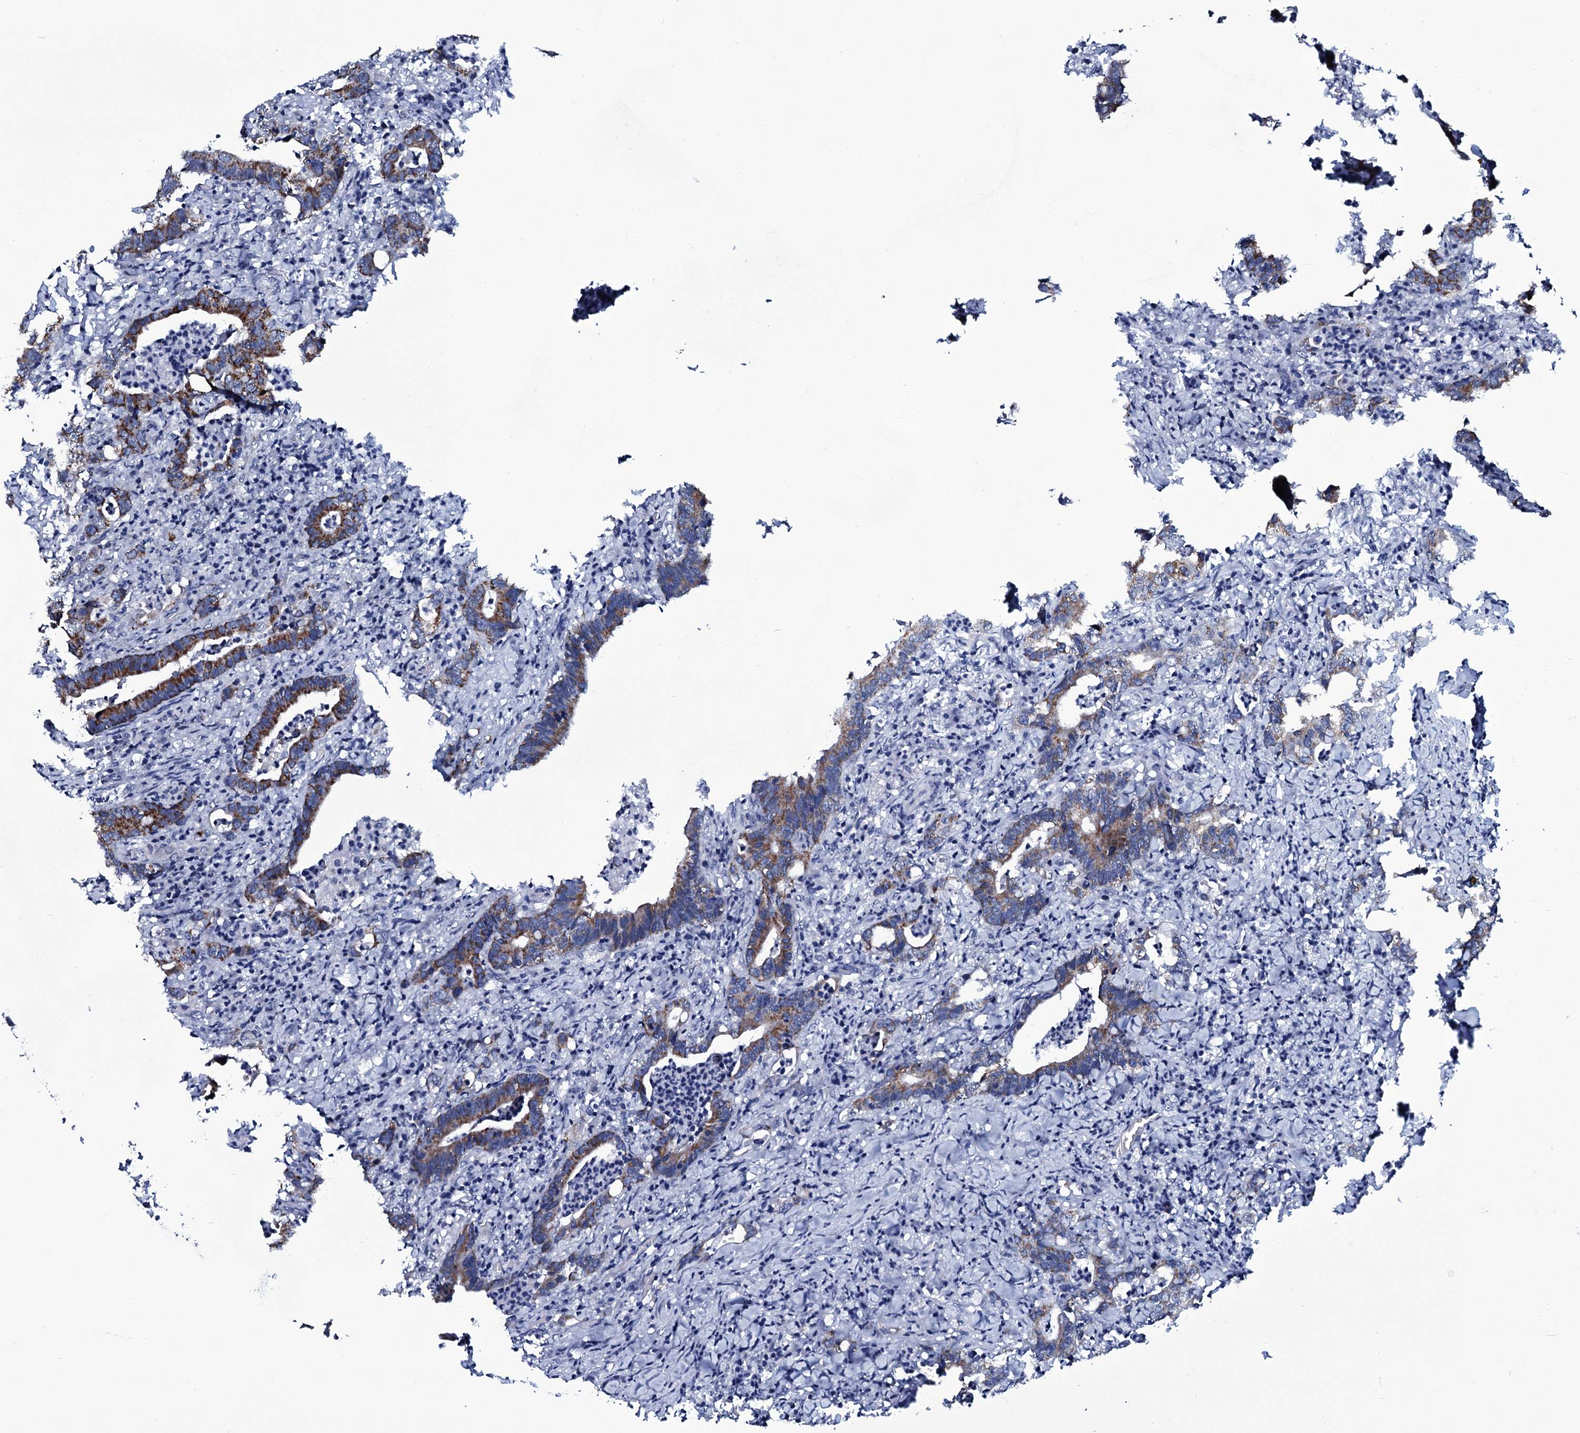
{"staining": {"intensity": "moderate", "quantity": ">75%", "location": "cytoplasmic/membranous"}, "tissue": "colorectal cancer", "cell_type": "Tumor cells", "image_type": "cancer", "snomed": [{"axis": "morphology", "description": "Adenocarcinoma, NOS"}, {"axis": "topography", "description": "Colon"}], "caption": "Immunohistochemical staining of human colorectal cancer (adenocarcinoma) shows medium levels of moderate cytoplasmic/membranous protein positivity in approximately >75% of tumor cells.", "gene": "WIPF3", "patient": {"sex": "female", "age": 75}}